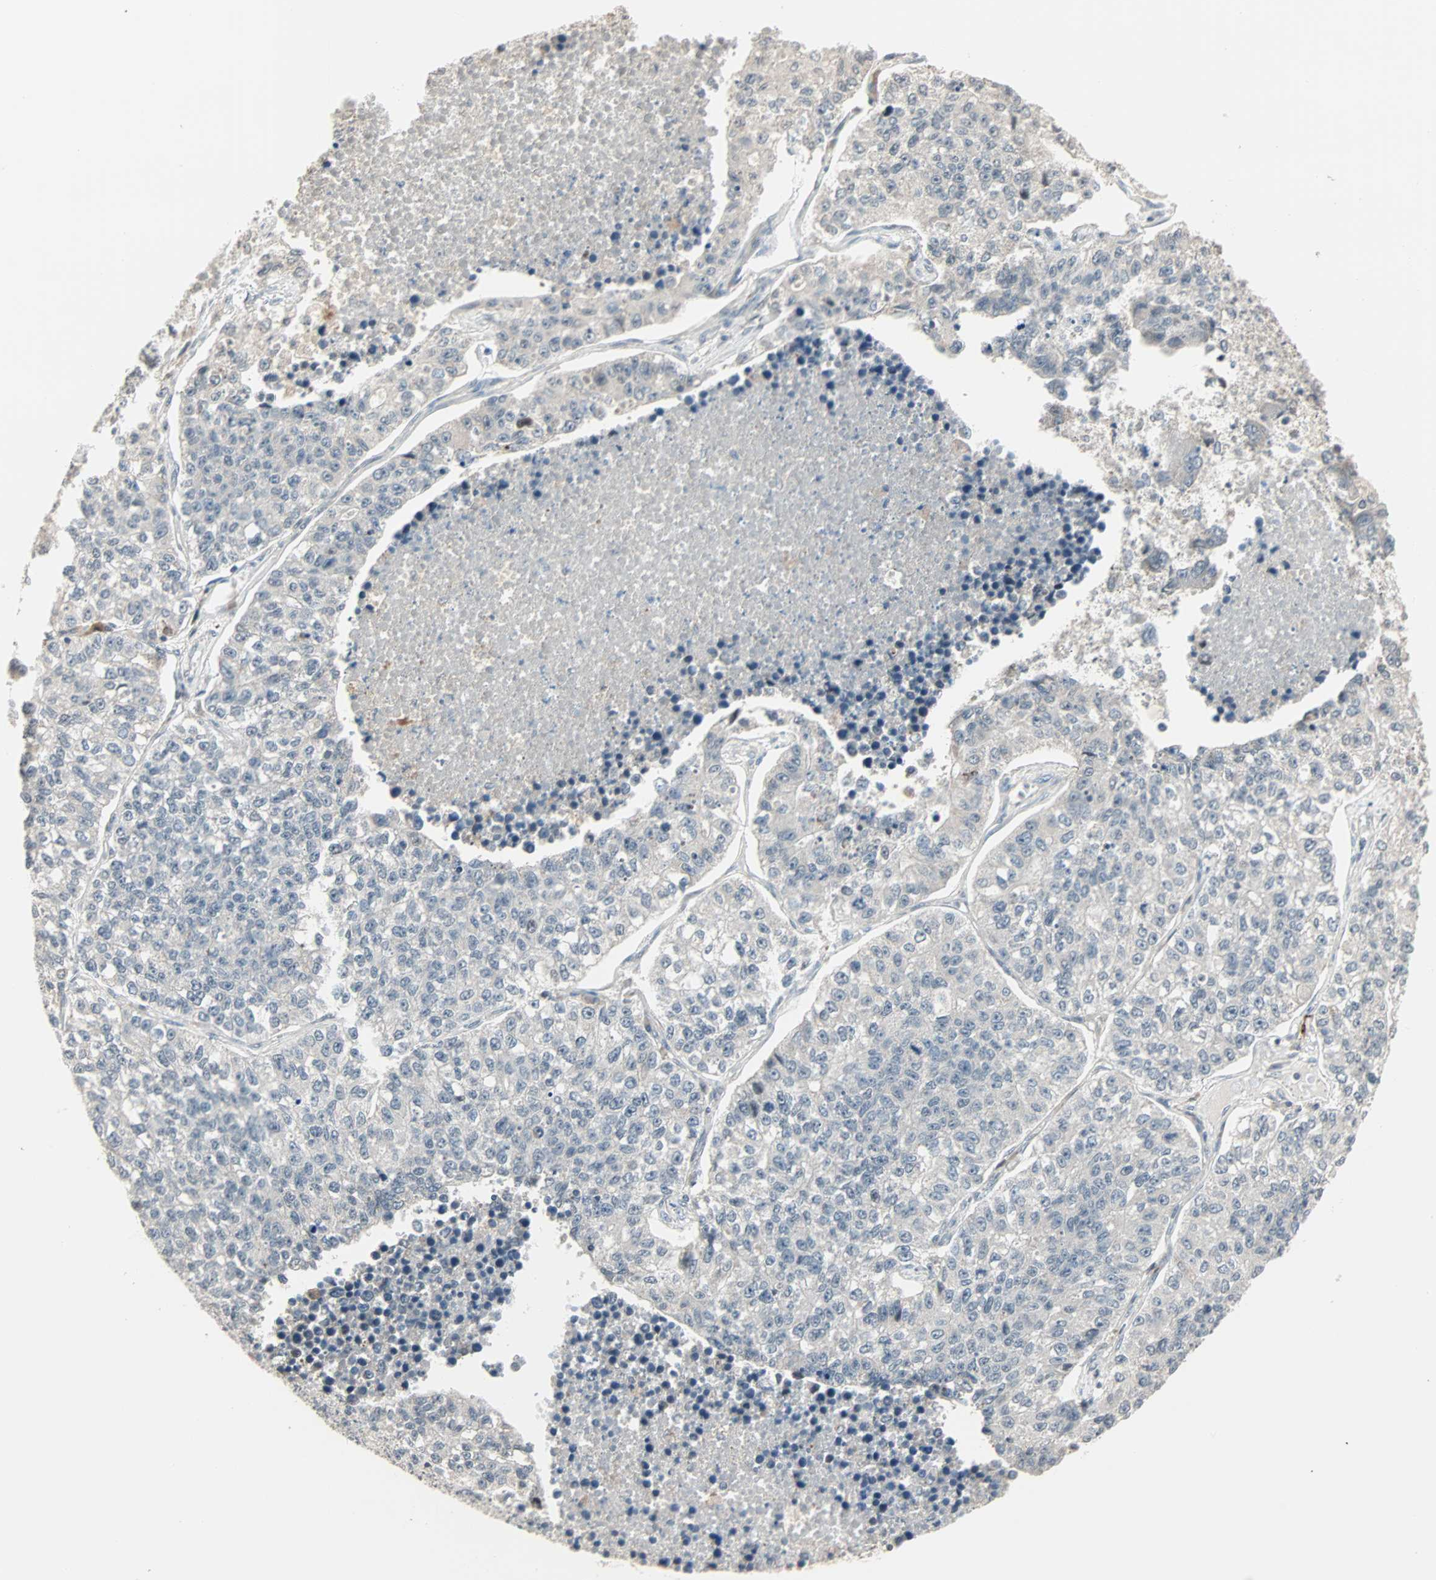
{"staining": {"intensity": "weak", "quantity": "25%-75%", "location": "cytoplasmic/membranous"}, "tissue": "lung cancer", "cell_type": "Tumor cells", "image_type": "cancer", "snomed": [{"axis": "morphology", "description": "Adenocarcinoma, NOS"}, {"axis": "topography", "description": "Lung"}], "caption": "Brown immunohistochemical staining in human lung adenocarcinoma demonstrates weak cytoplasmic/membranous staining in approximately 25%-75% of tumor cells. The protein is shown in brown color, while the nuclei are stained blue.", "gene": "KDM4A", "patient": {"sex": "male", "age": 49}}